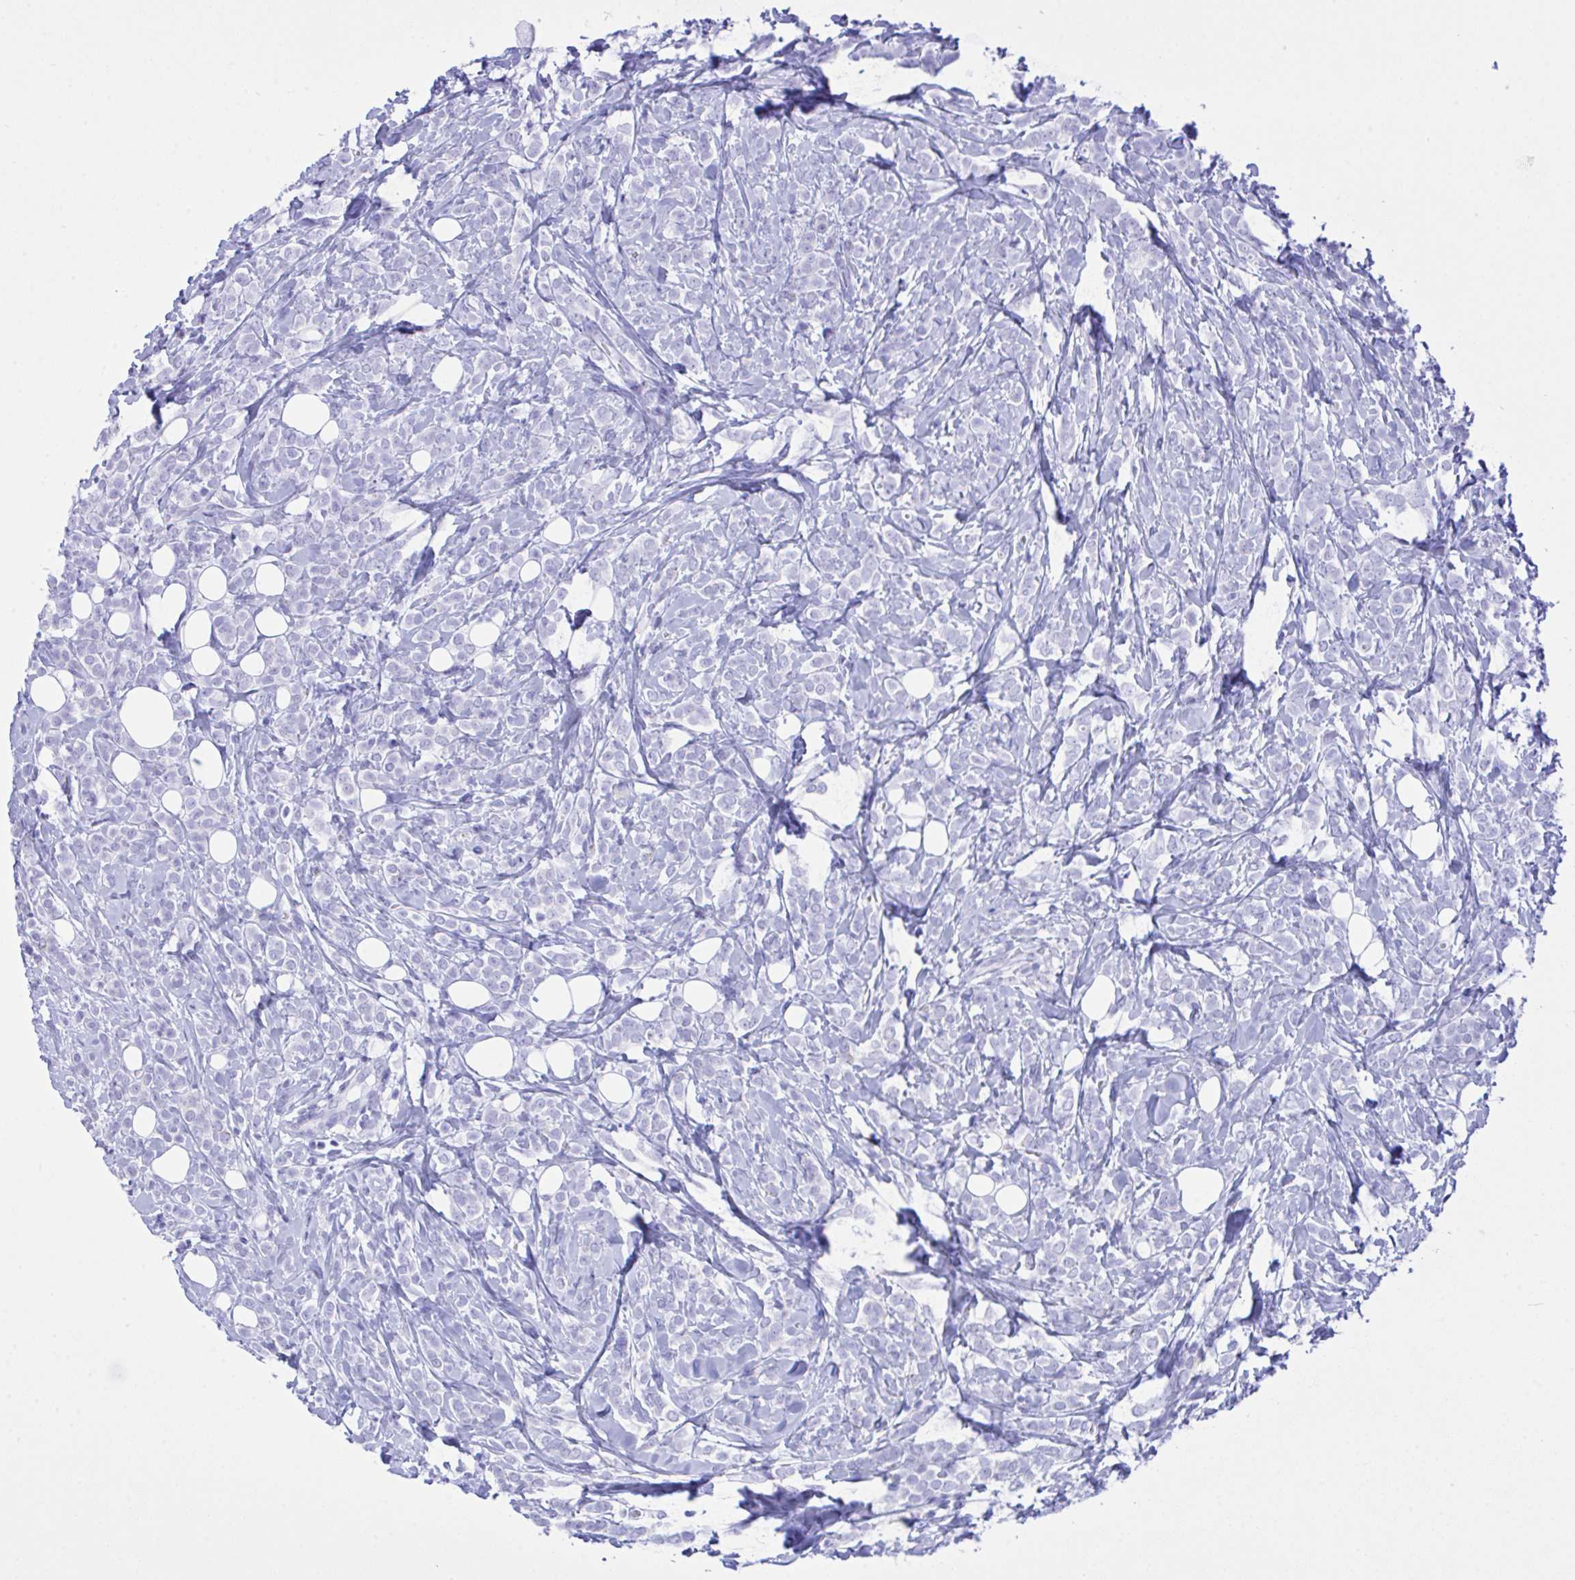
{"staining": {"intensity": "negative", "quantity": "none", "location": "none"}, "tissue": "breast cancer", "cell_type": "Tumor cells", "image_type": "cancer", "snomed": [{"axis": "morphology", "description": "Lobular carcinoma"}, {"axis": "topography", "description": "Breast"}], "caption": "The micrograph exhibits no staining of tumor cells in breast lobular carcinoma.", "gene": "SELENOV", "patient": {"sex": "female", "age": 49}}